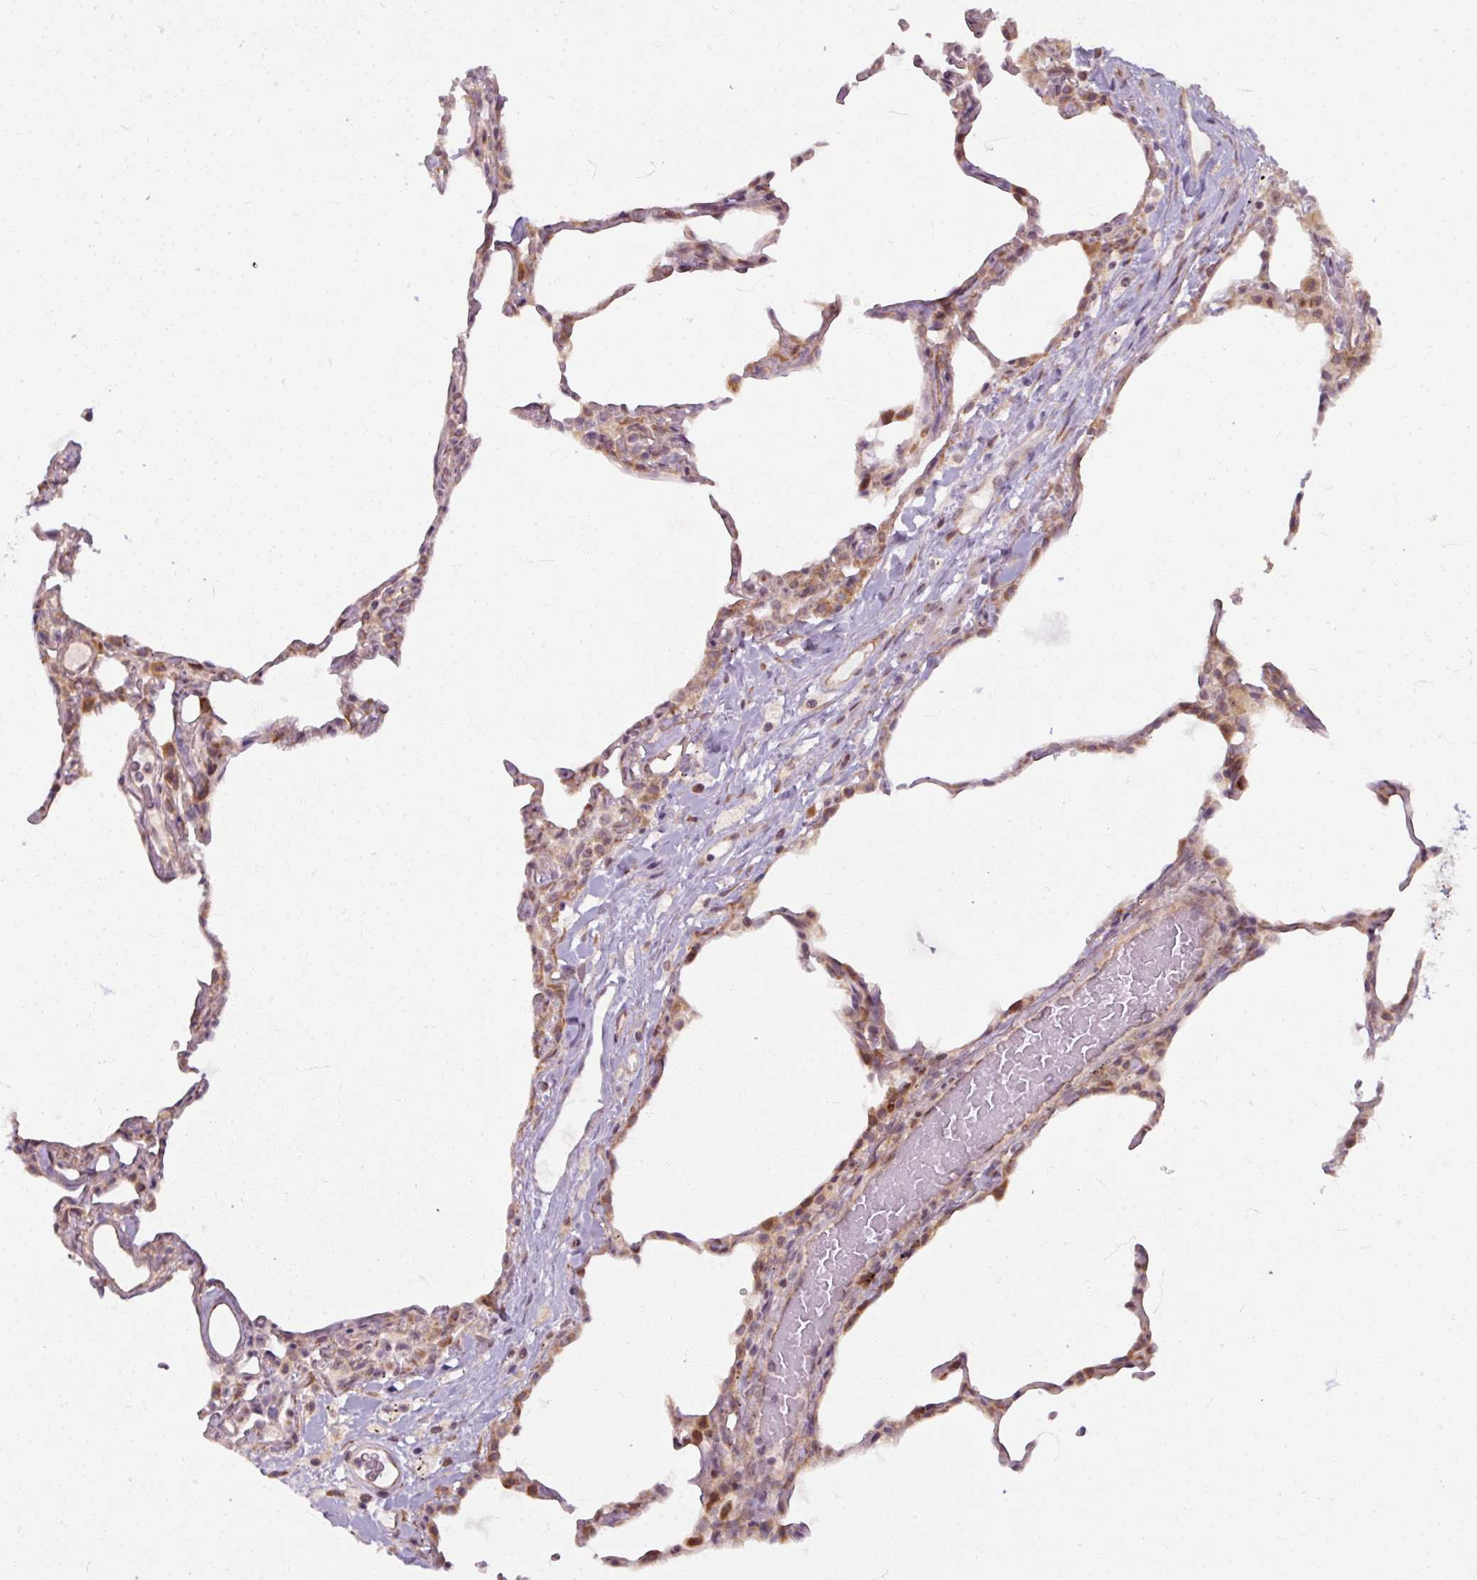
{"staining": {"intensity": "weak", "quantity": "25%-75%", "location": "cytoplasmic/membranous"}, "tissue": "lung", "cell_type": "Alveolar cells", "image_type": "normal", "snomed": [{"axis": "morphology", "description": "Normal tissue, NOS"}, {"axis": "topography", "description": "Lung"}], "caption": "Unremarkable lung displays weak cytoplasmic/membranous positivity in about 25%-75% of alveolar cells, visualized by immunohistochemistry. Nuclei are stained in blue.", "gene": "MAGT1", "patient": {"sex": "female", "age": 57}}